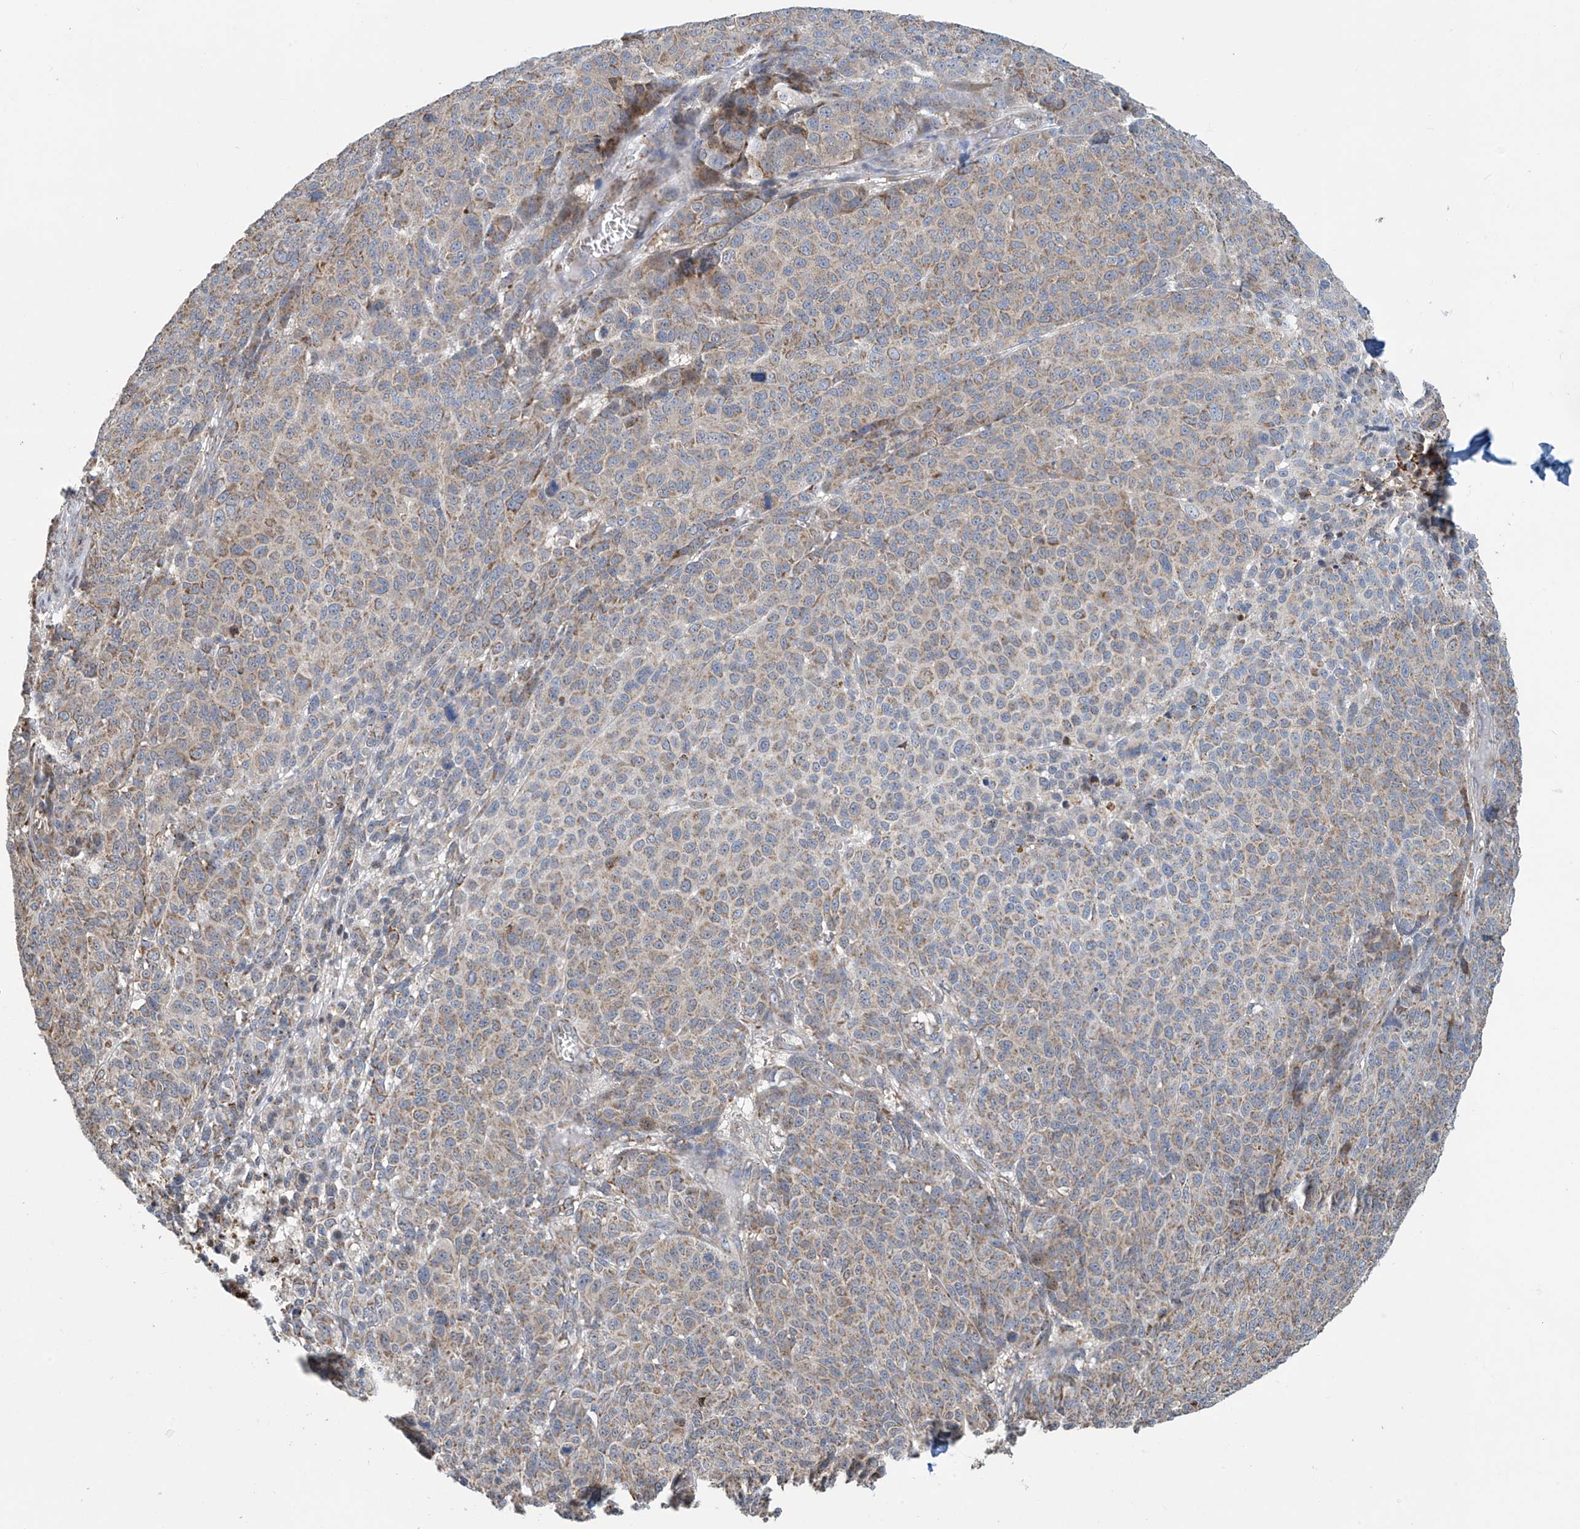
{"staining": {"intensity": "weak", "quantity": "25%-75%", "location": "cytoplasmic/membranous"}, "tissue": "melanoma", "cell_type": "Tumor cells", "image_type": "cancer", "snomed": [{"axis": "morphology", "description": "Malignant melanoma, NOS"}, {"axis": "topography", "description": "Skin"}], "caption": "Malignant melanoma stained for a protein (brown) reveals weak cytoplasmic/membranous positive staining in about 25%-75% of tumor cells.", "gene": "COMMD1", "patient": {"sex": "male", "age": 49}}